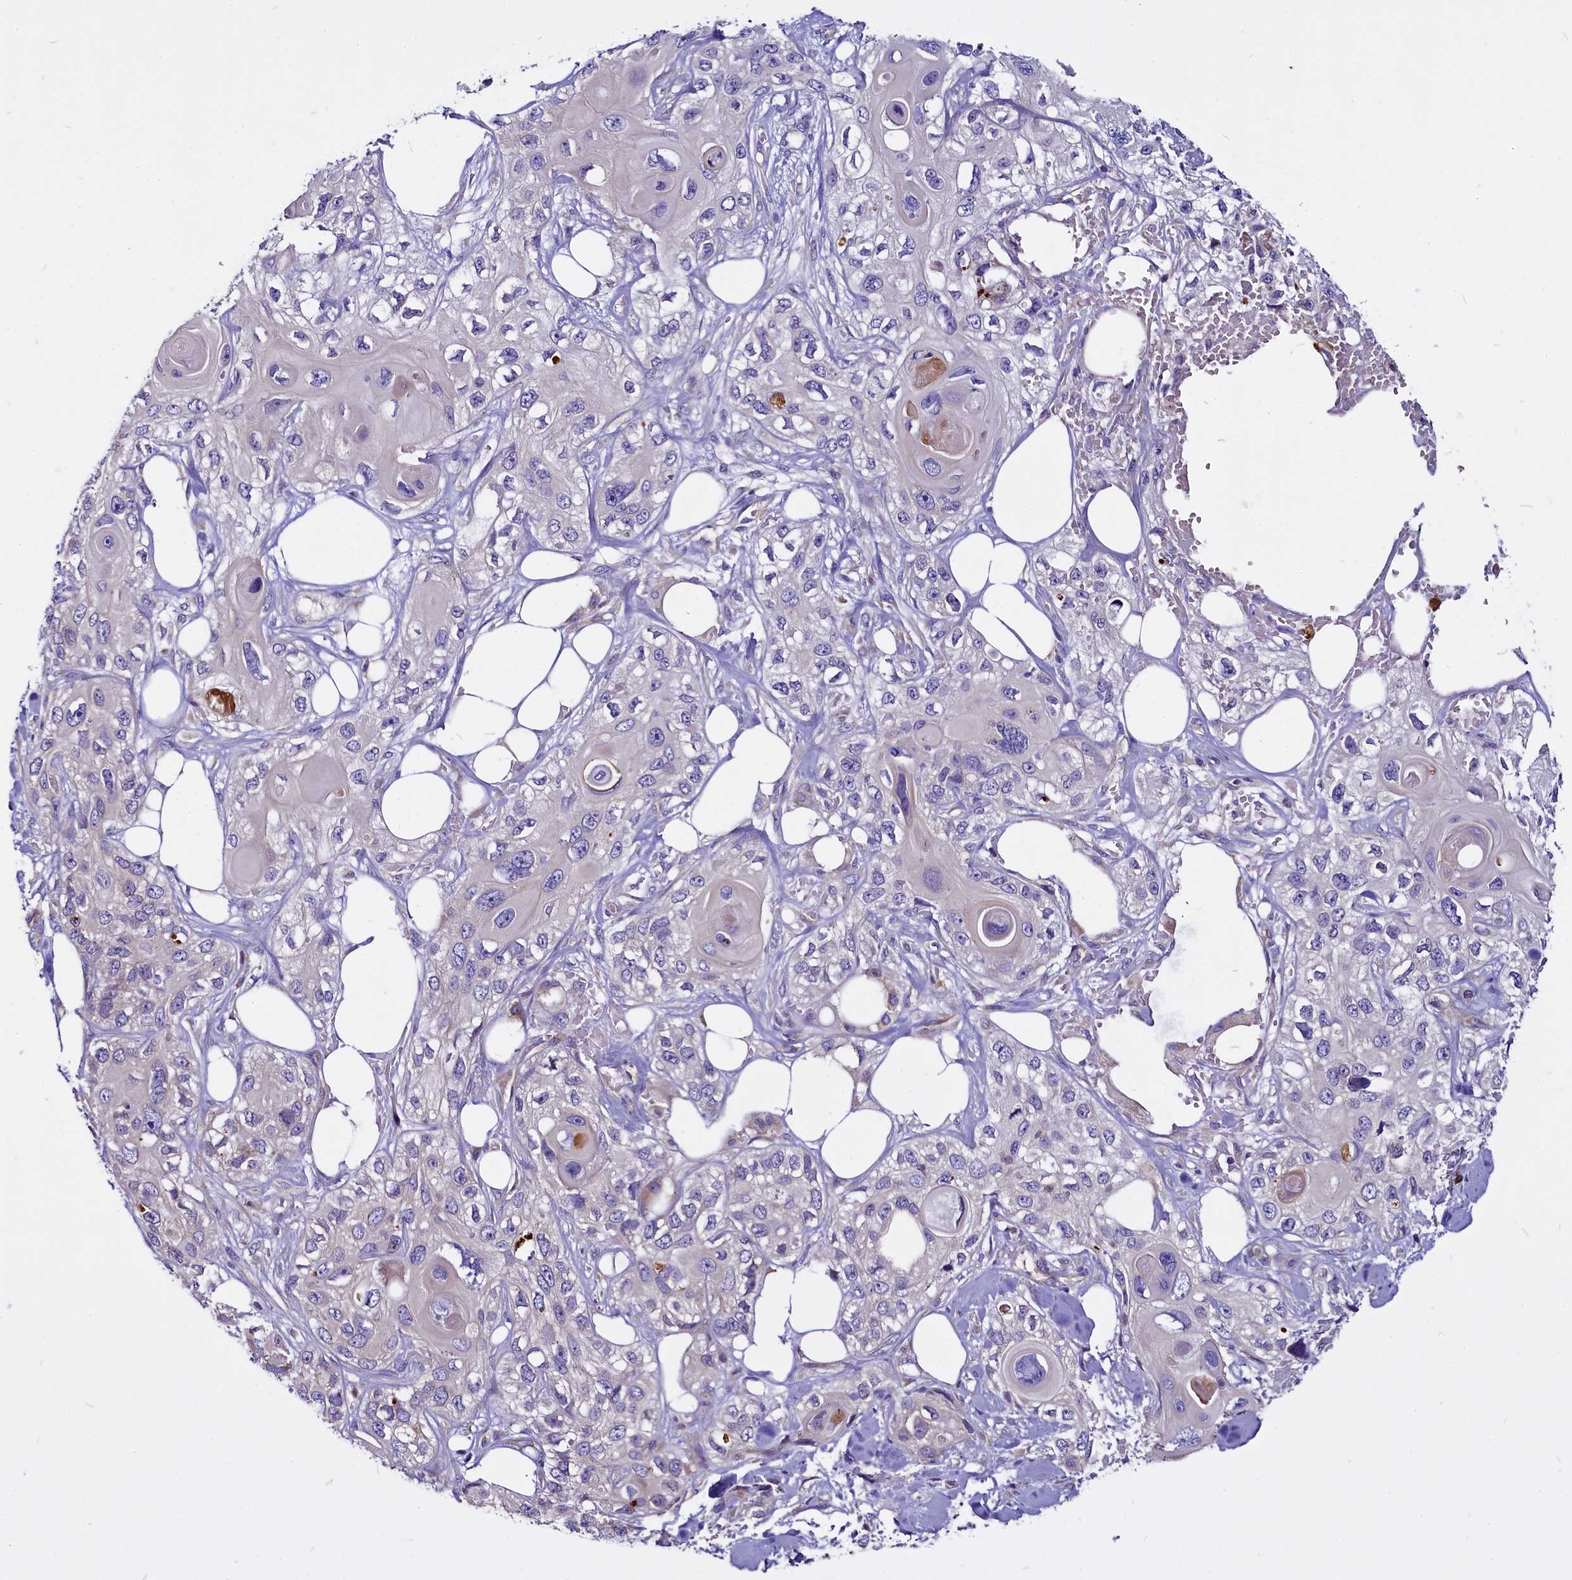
{"staining": {"intensity": "negative", "quantity": "none", "location": "none"}, "tissue": "skin cancer", "cell_type": "Tumor cells", "image_type": "cancer", "snomed": [{"axis": "morphology", "description": "Normal tissue, NOS"}, {"axis": "morphology", "description": "Squamous cell carcinoma, NOS"}, {"axis": "topography", "description": "Skin"}], "caption": "This is an immunohistochemistry (IHC) image of human skin cancer. There is no staining in tumor cells.", "gene": "CEP170", "patient": {"sex": "male", "age": 72}}